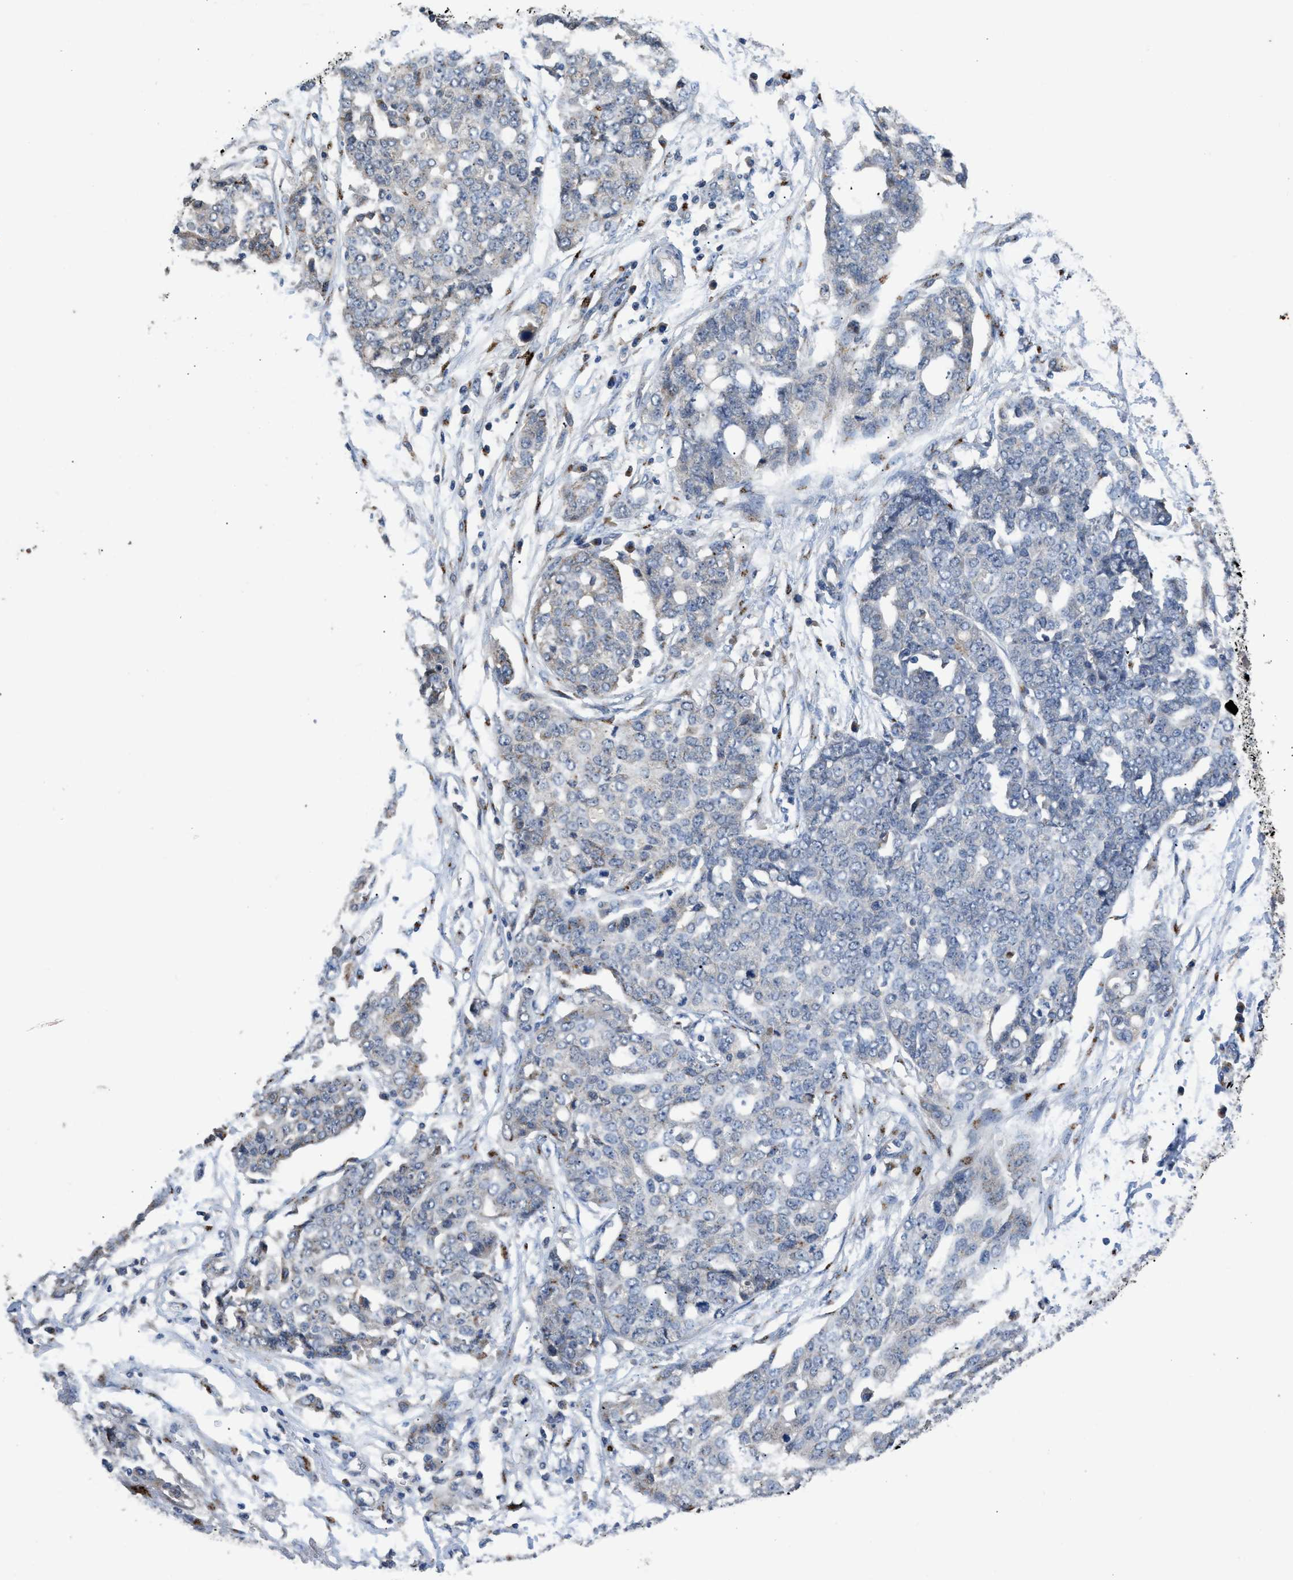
{"staining": {"intensity": "negative", "quantity": "none", "location": "none"}, "tissue": "ovarian cancer", "cell_type": "Tumor cells", "image_type": "cancer", "snomed": [{"axis": "morphology", "description": "Cystadenocarcinoma, serous, NOS"}, {"axis": "topography", "description": "Soft tissue"}, {"axis": "topography", "description": "Ovary"}], "caption": "Photomicrograph shows no protein expression in tumor cells of ovarian serous cystadenocarcinoma tissue.", "gene": "SIK2", "patient": {"sex": "female", "age": 57}}